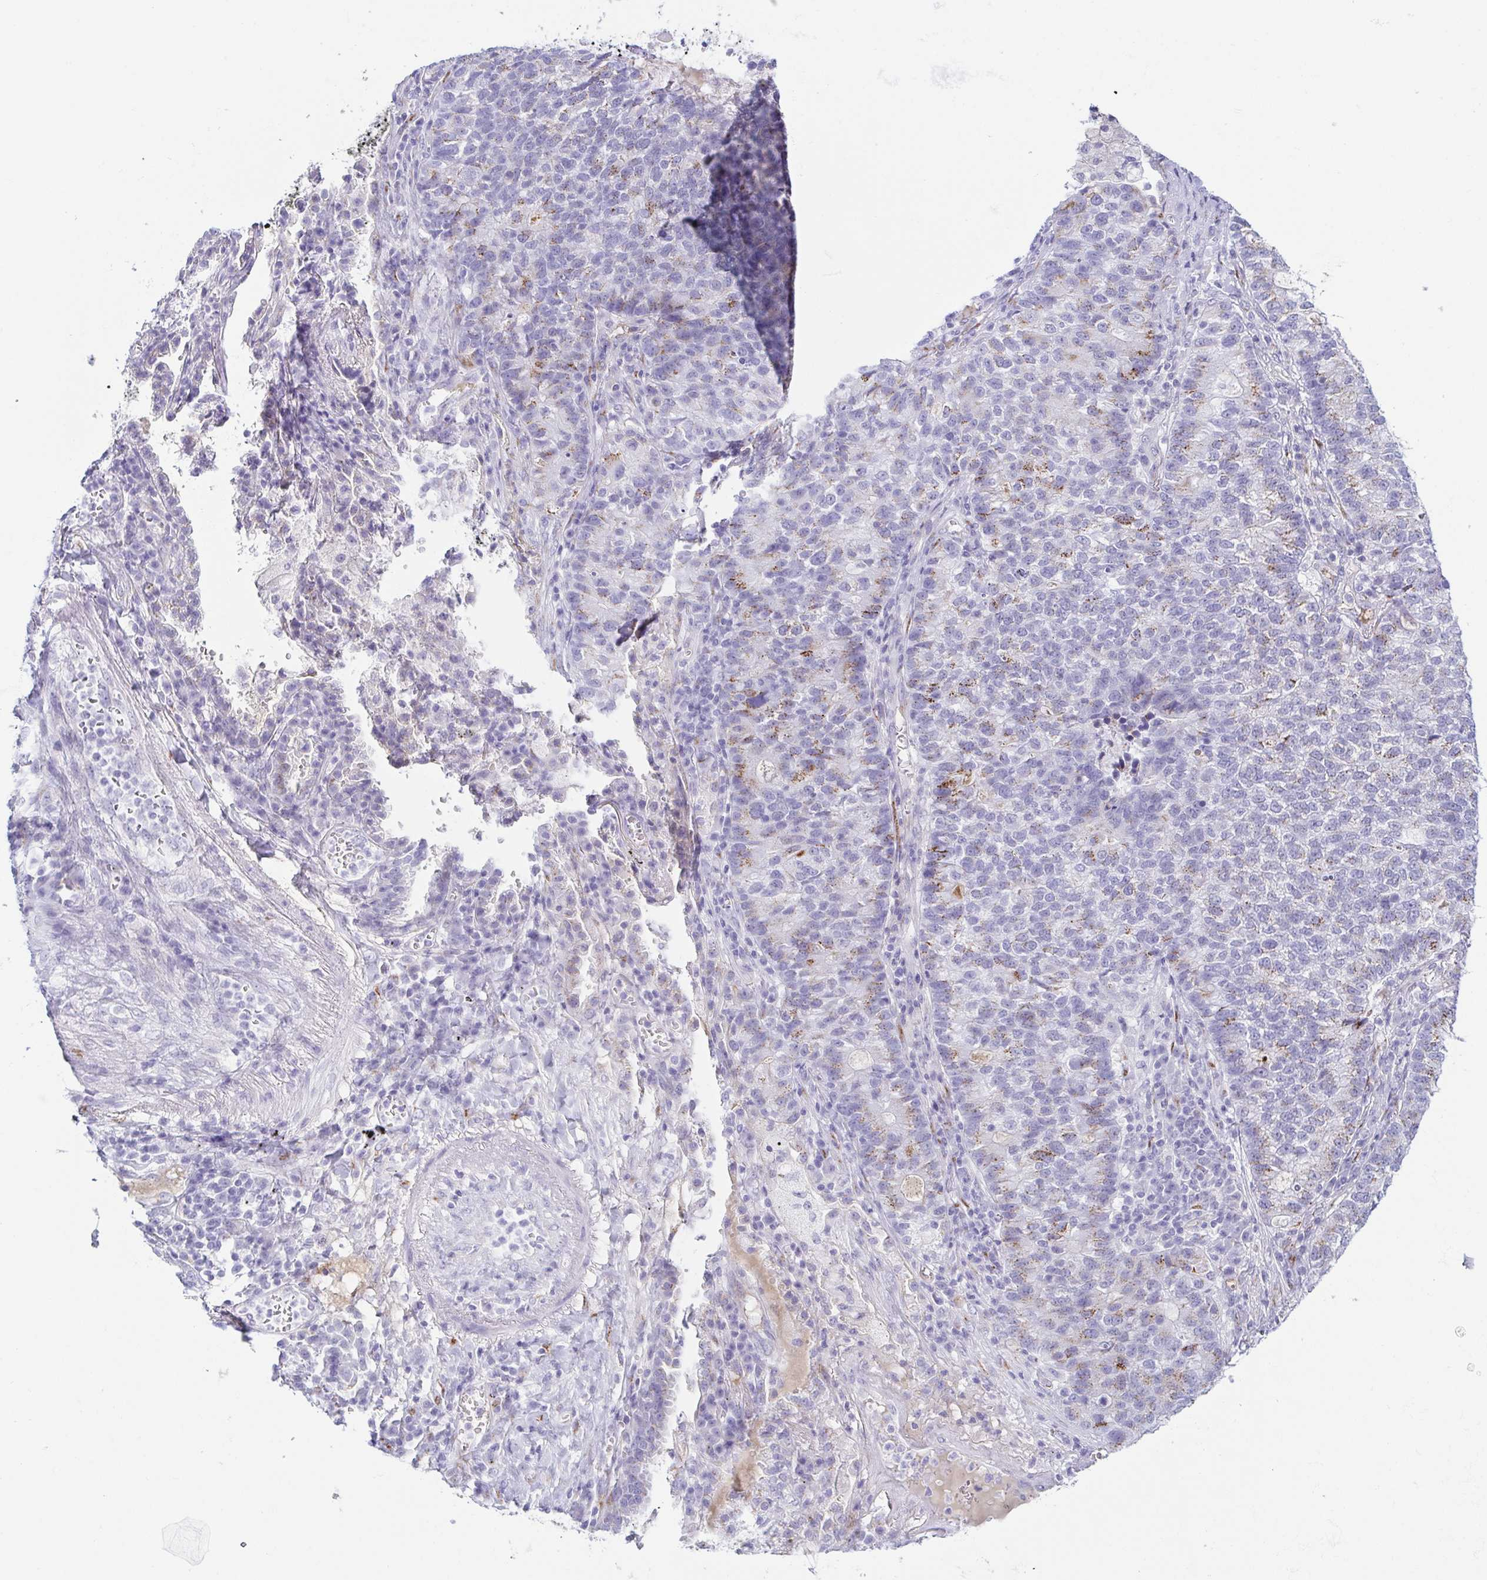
{"staining": {"intensity": "moderate", "quantity": "25%-75%", "location": "cytoplasmic/membranous"}, "tissue": "lung cancer", "cell_type": "Tumor cells", "image_type": "cancer", "snomed": [{"axis": "morphology", "description": "Adenocarcinoma, NOS"}, {"axis": "topography", "description": "Lung"}], "caption": "Brown immunohistochemical staining in human lung adenocarcinoma displays moderate cytoplasmic/membranous positivity in about 25%-75% of tumor cells. (DAB = brown stain, brightfield microscopy at high magnification).", "gene": "LDLRAD1", "patient": {"sex": "male", "age": 57}}